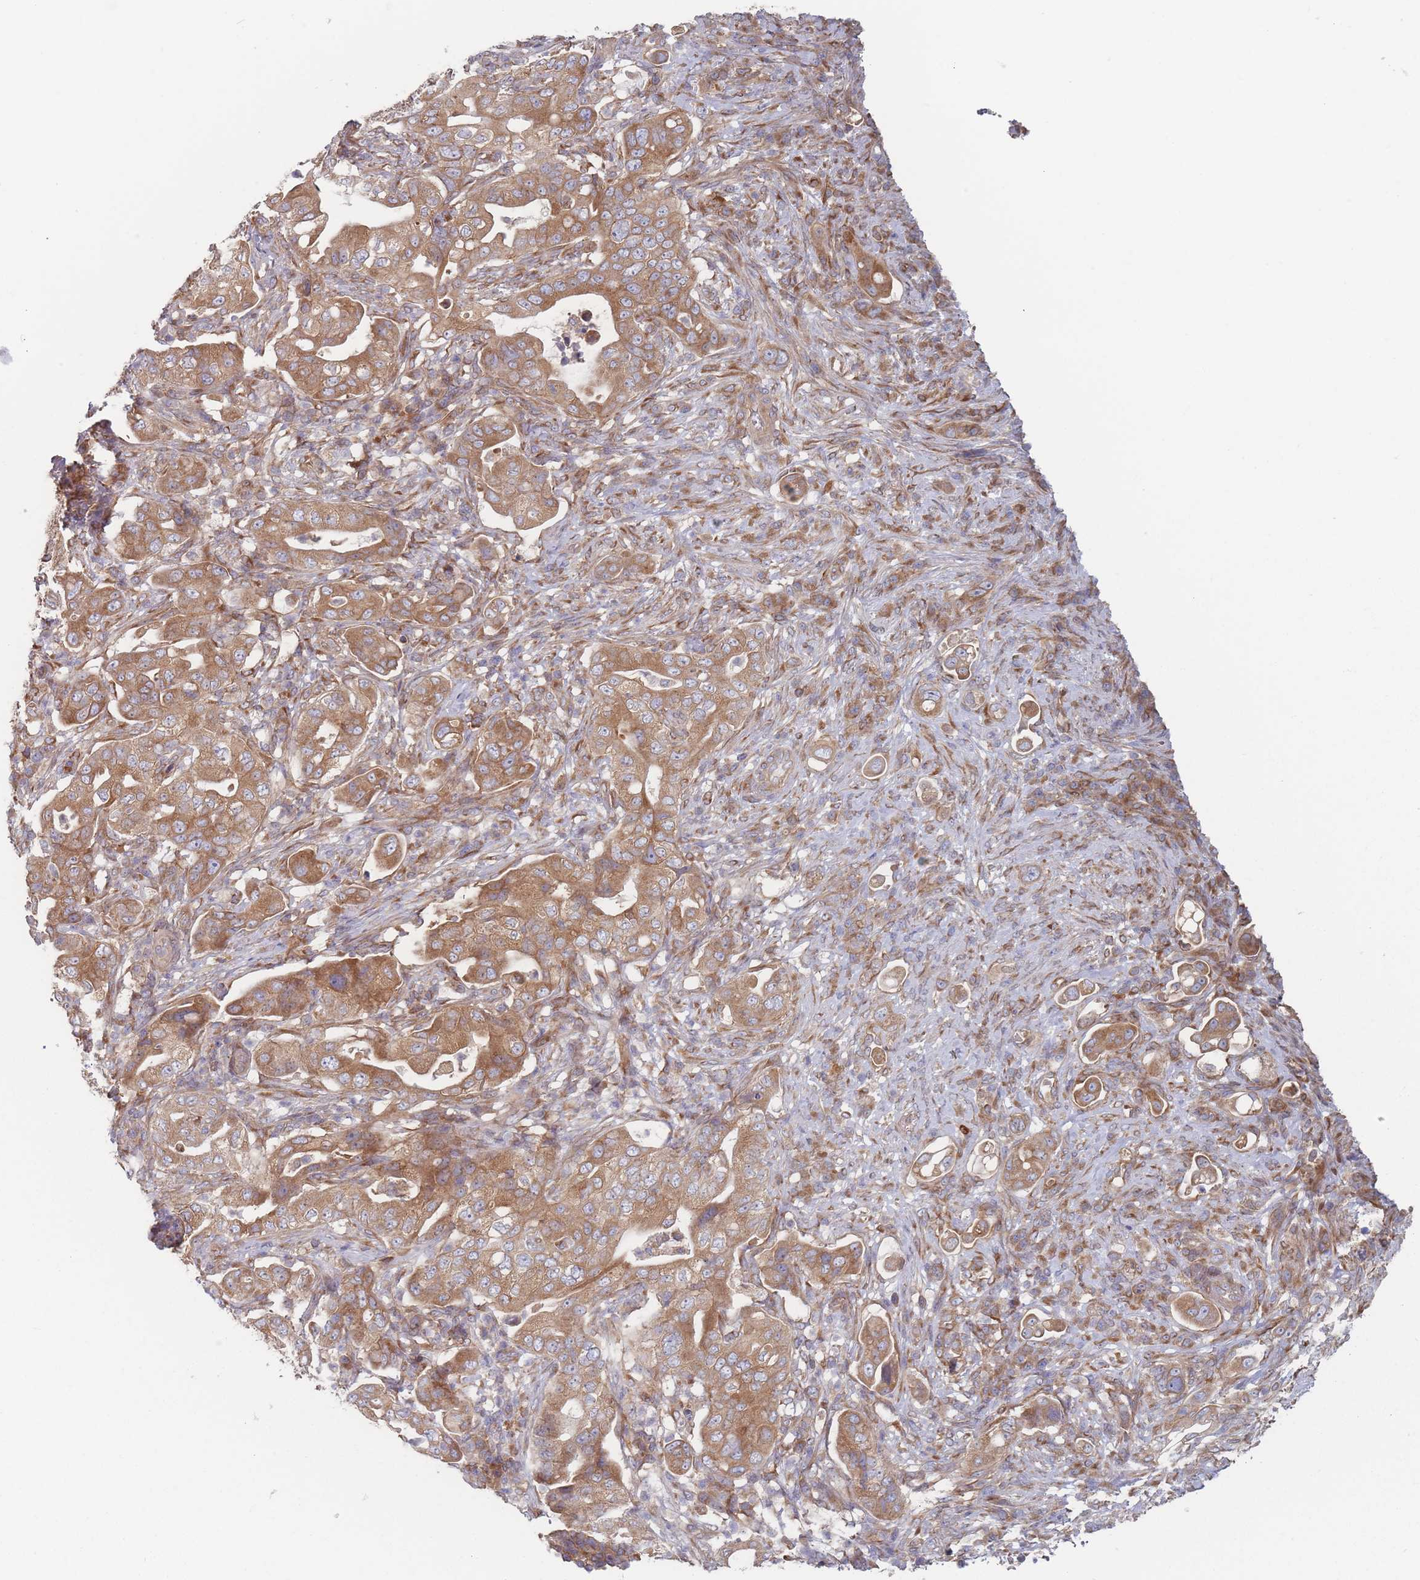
{"staining": {"intensity": "moderate", "quantity": ">75%", "location": "cytoplasmic/membranous"}, "tissue": "pancreatic cancer", "cell_type": "Tumor cells", "image_type": "cancer", "snomed": [{"axis": "morphology", "description": "Normal tissue, NOS"}, {"axis": "morphology", "description": "Adenocarcinoma, NOS"}, {"axis": "topography", "description": "Lymph node"}, {"axis": "topography", "description": "Pancreas"}], "caption": "This is a photomicrograph of IHC staining of pancreatic cancer (adenocarcinoma), which shows moderate expression in the cytoplasmic/membranous of tumor cells.", "gene": "KDSR", "patient": {"sex": "female", "age": 67}}